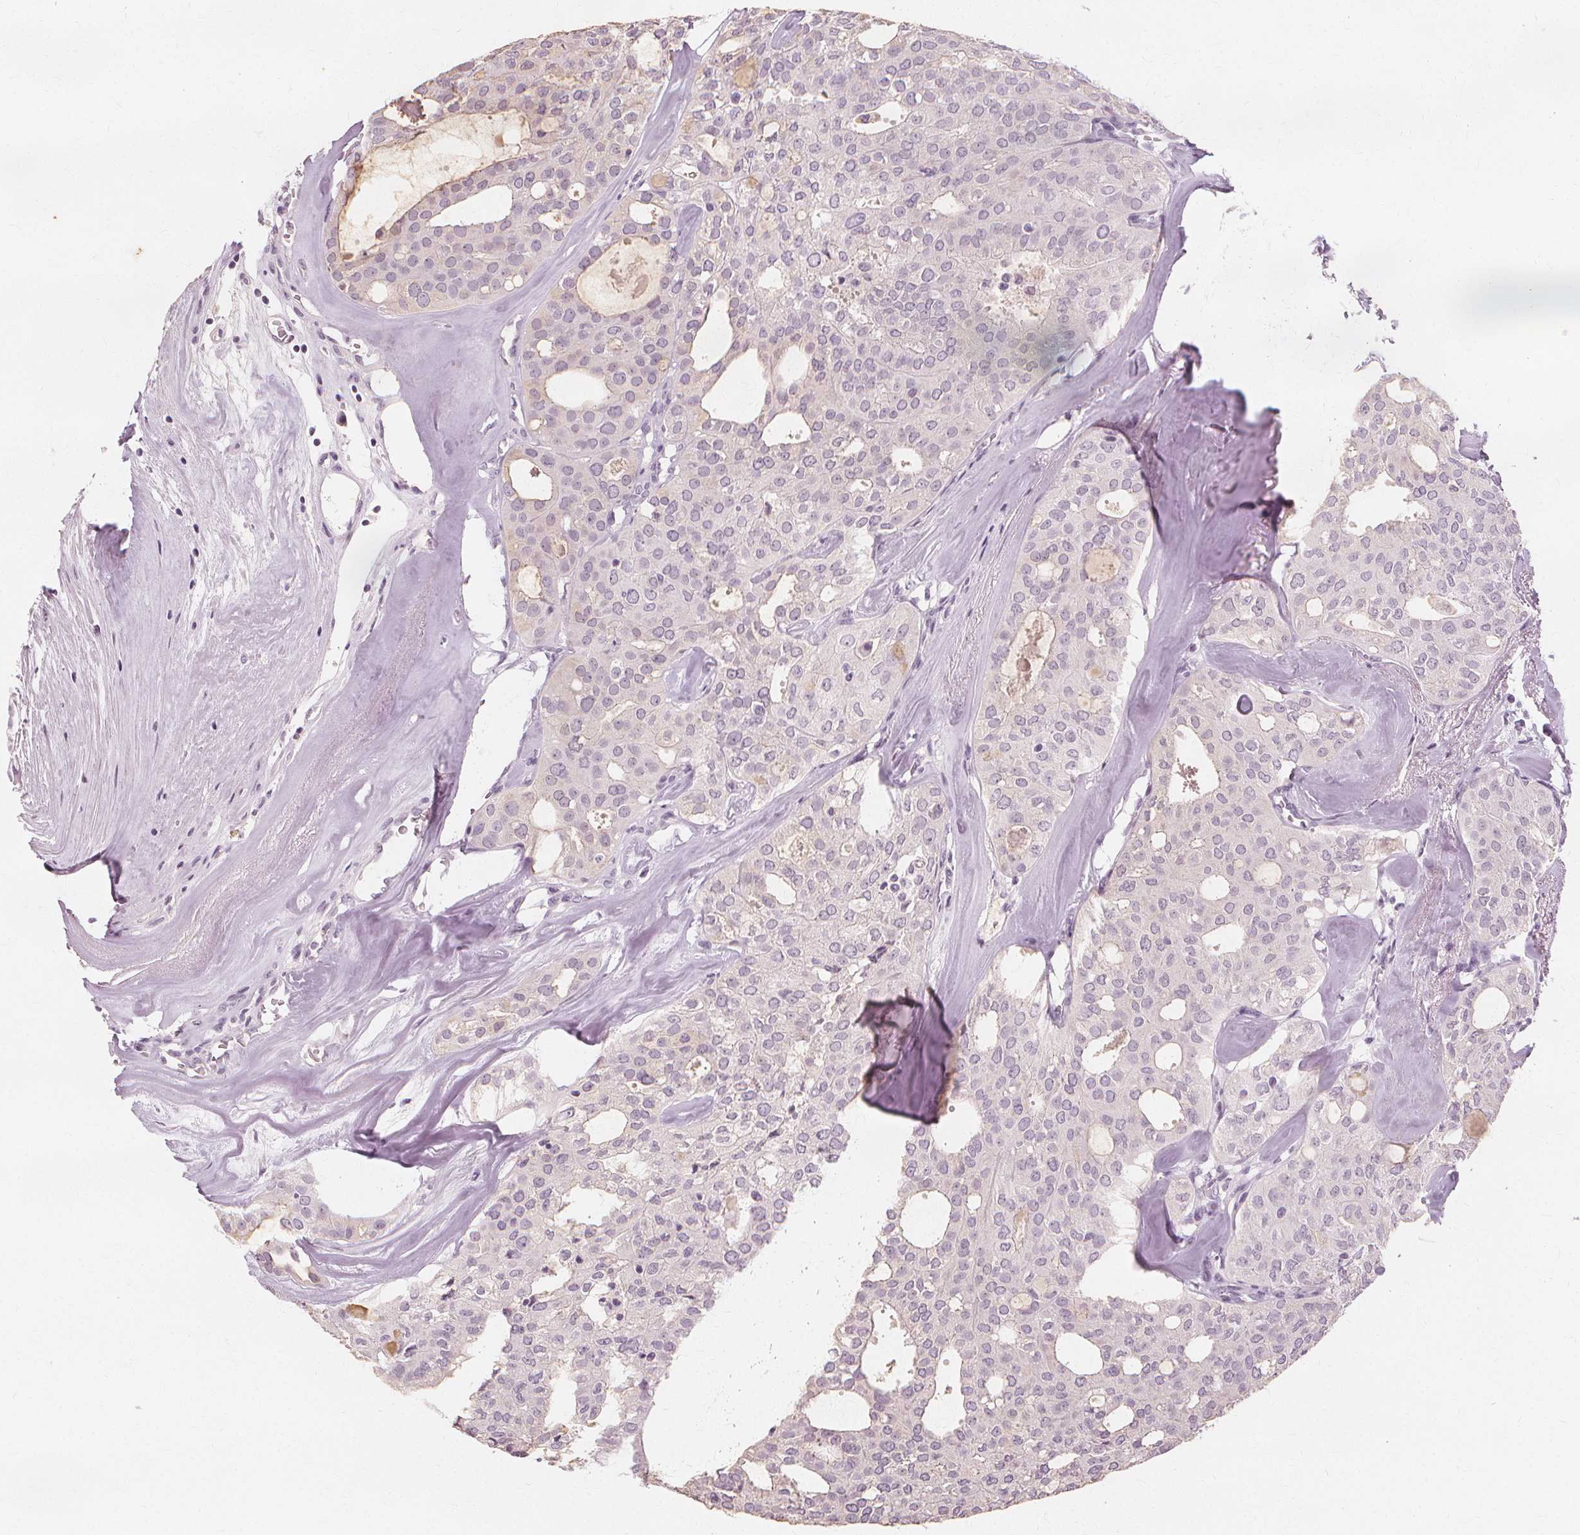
{"staining": {"intensity": "weak", "quantity": "<25%", "location": "cytoplasmic/membranous"}, "tissue": "thyroid cancer", "cell_type": "Tumor cells", "image_type": "cancer", "snomed": [{"axis": "morphology", "description": "Follicular adenoma carcinoma, NOS"}, {"axis": "topography", "description": "Thyroid gland"}], "caption": "Tumor cells are negative for protein expression in human follicular adenoma carcinoma (thyroid). (Brightfield microscopy of DAB (3,3'-diaminobenzidine) immunohistochemistry at high magnification).", "gene": "NXPE1", "patient": {"sex": "male", "age": 75}}